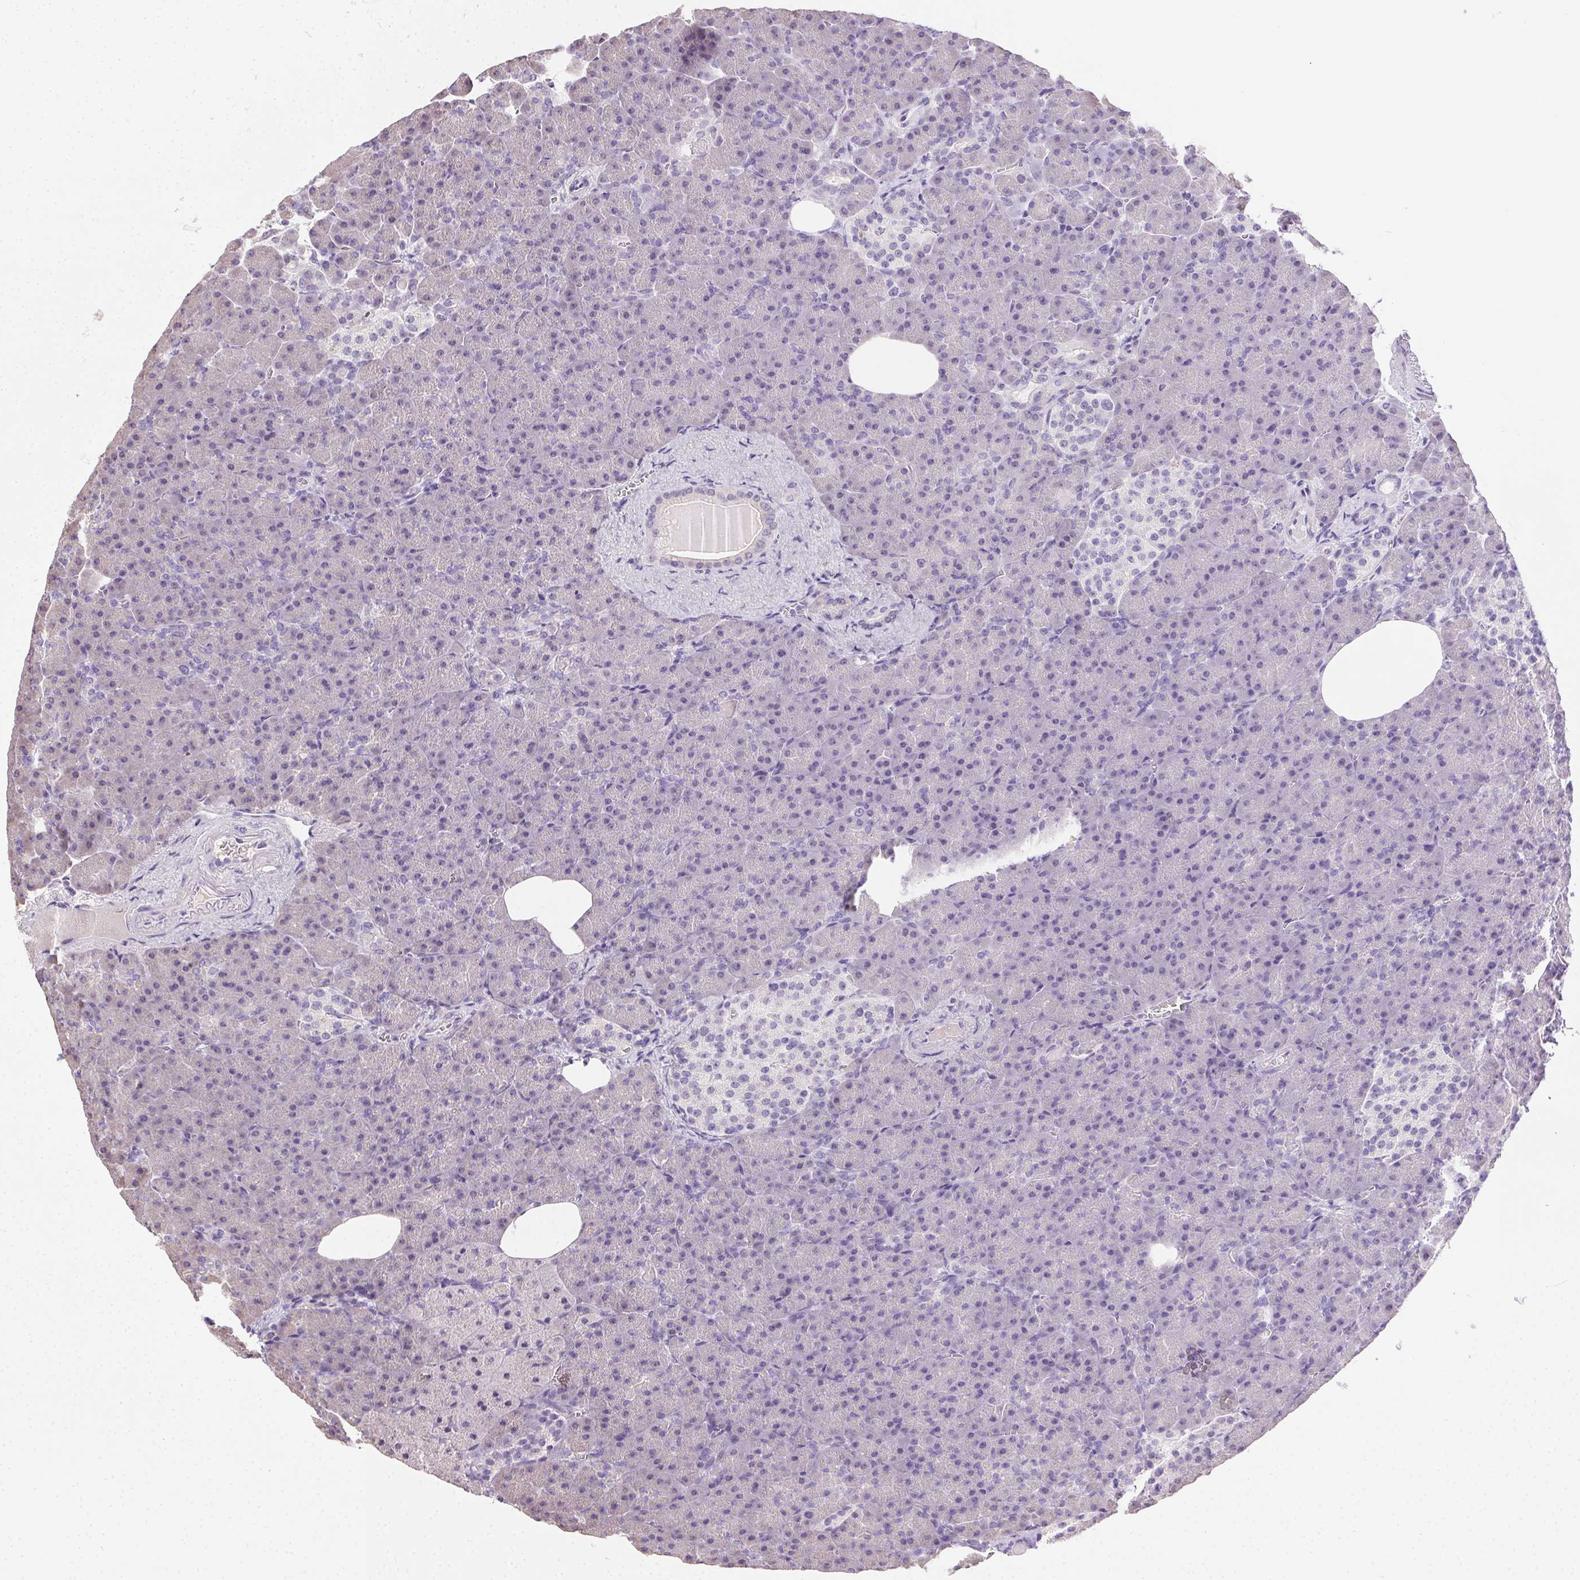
{"staining": {"intensity": "negative", "quantity": "none", "location": "none"}, "tissue": "pancreas", "cell_type": "Exocrine glandular cells", "image_type": "normal", "snomed": [{"axis": "morphology", "description": "Normal tissue, NOS"}, {"axis": "topography", "description": "Pancreas"}], "caption": "Pancreas was stained to show a protein in brown. There is no significant staining in exocrine glandular cells. The staining is performed using DAB (3,3'-diaminobenzidine) brown chromogen with nuclei counter-stained in using hematoxylin.", "gene": "SYCE2", "patient": {"sex": "female", "age": 74}}